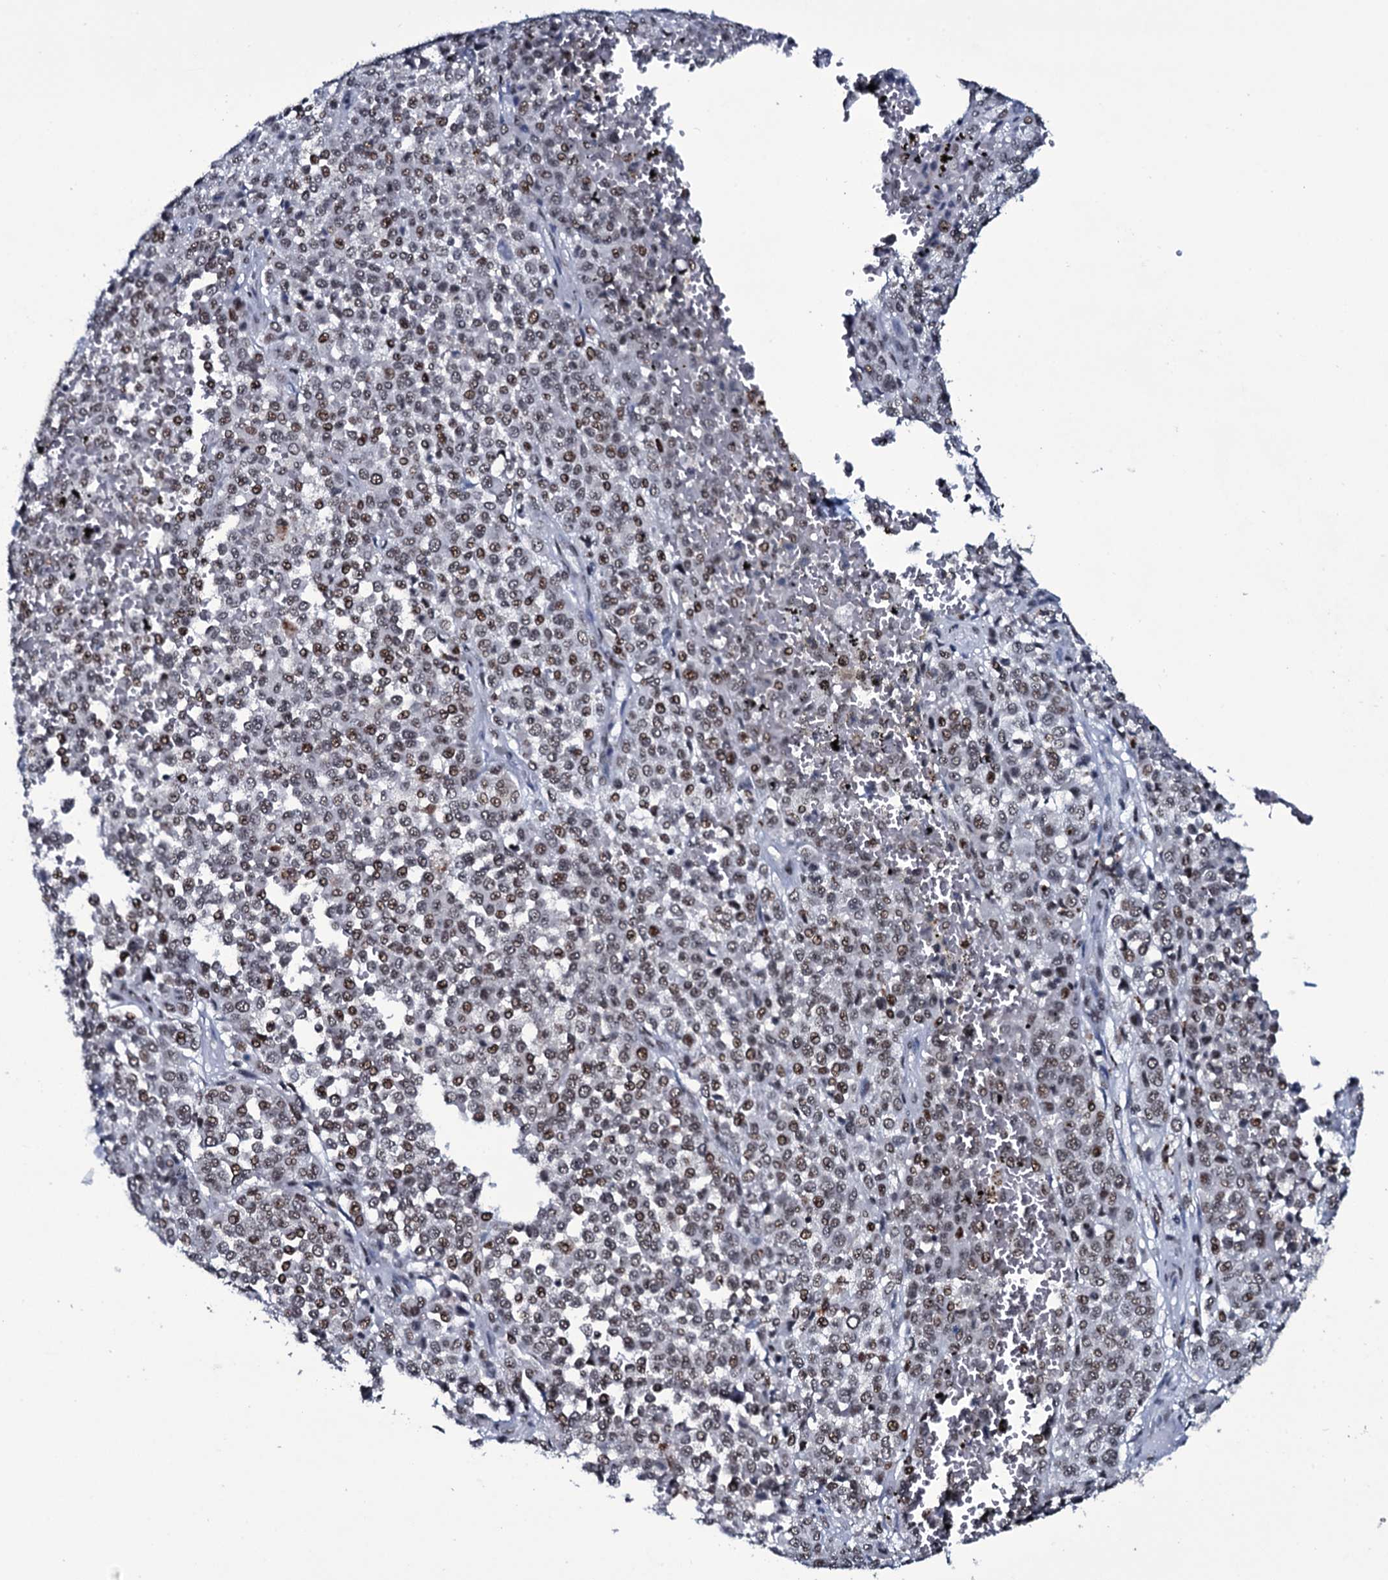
{"staining": {"intensity": "moderate", "quantity": ">75%", "location": "nuclear"}, "tissue": "melanoma", "cell_type": "Tumor cells", "image_type": "cancer", "snomed": [{"axis": "morphology", "description": "Malignant melanoma, Metastatic site"}, {"axis": "topography", "description": "Pancreas"}], "caption": "This is an image of IHC staining of malignant melanoma (metastatic site), which shows moderate expression in the nuclear of tumor cells.", "gene": "ZMIZ2", "patient": {"sex": "female", "age": 30}}